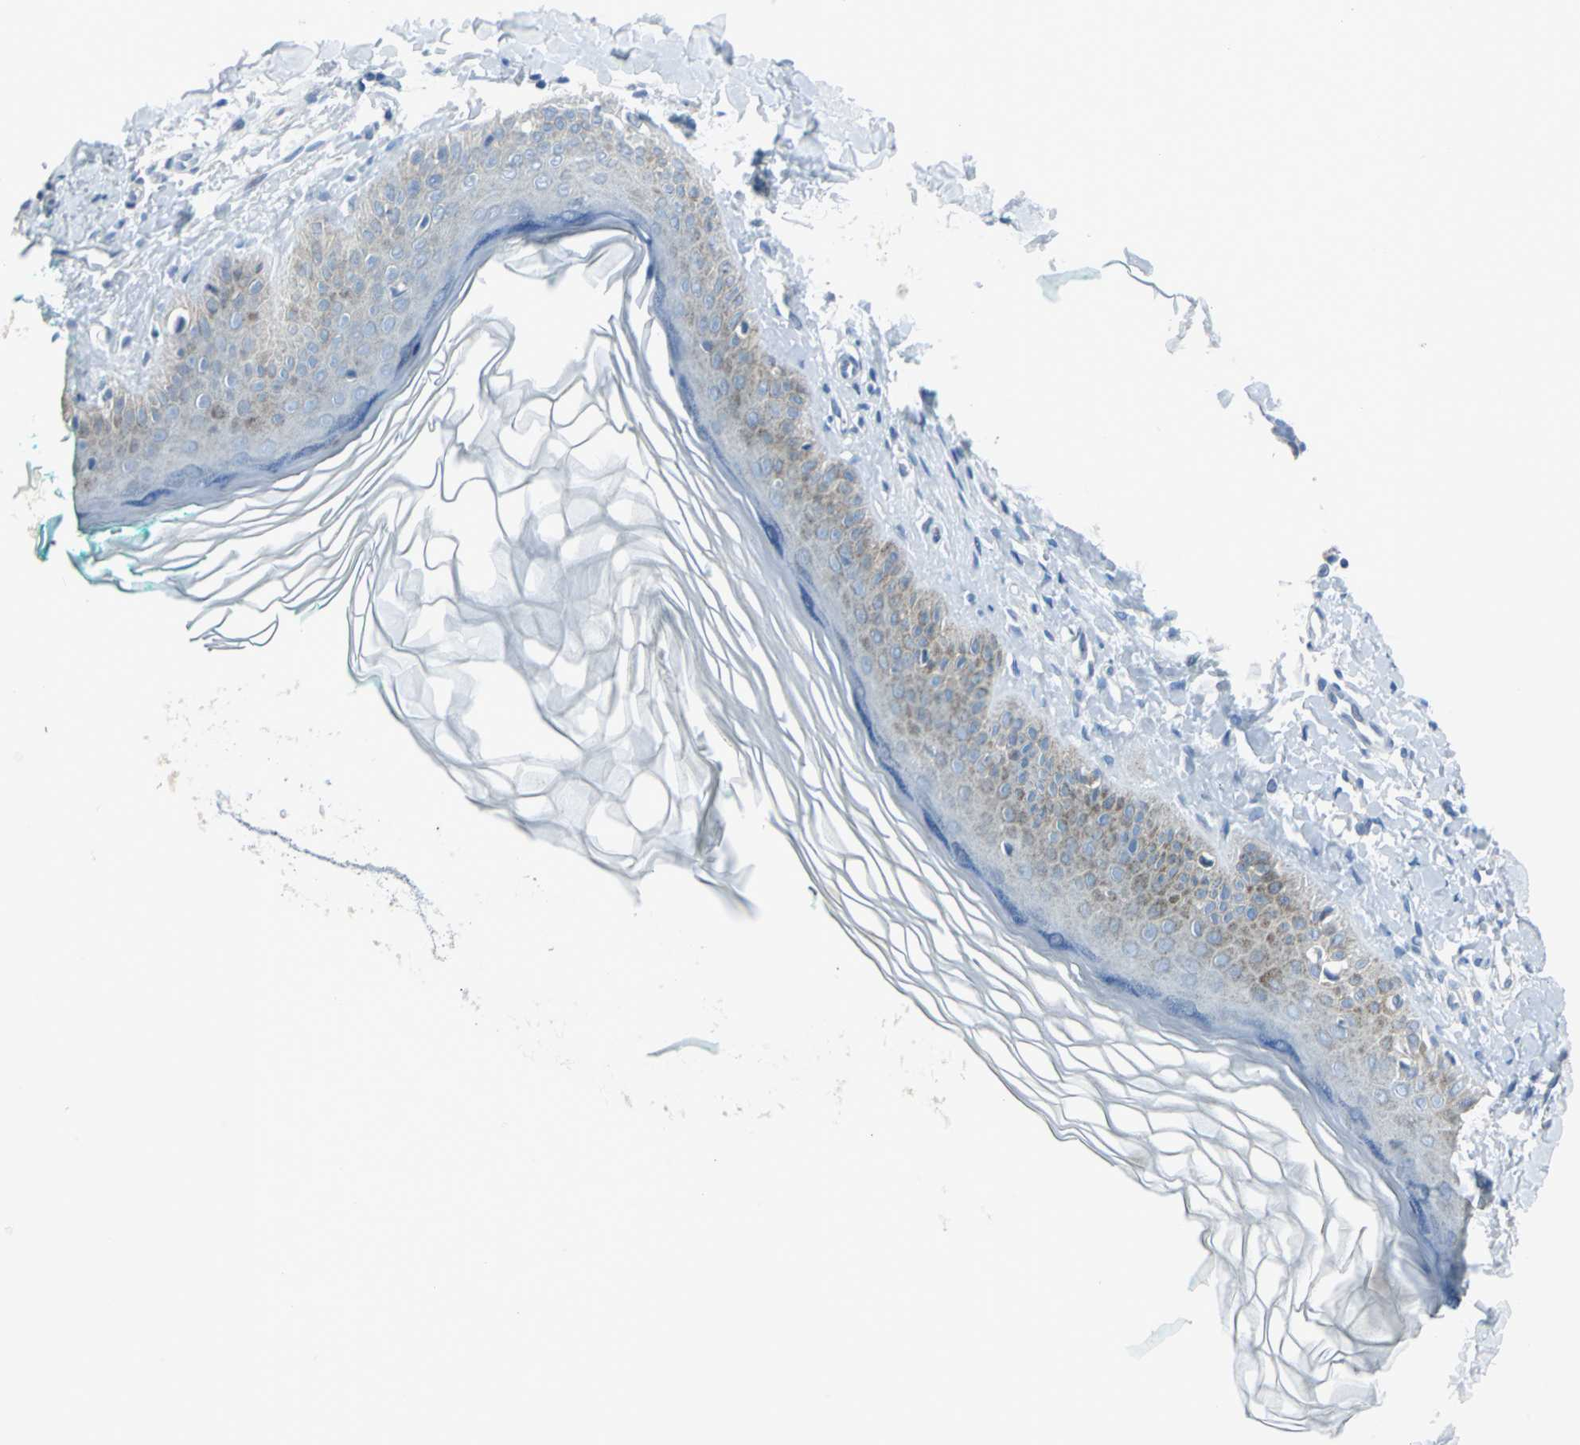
{"staining": {"intensity": "negative", "quantity": "none", "location": "none"}, "tissue": "skin", "cell_type": "Fibroblasts", "image_type": "normal", "snomed": [{"axis": "morphology", "description": "Normal tissue, NOS"}, {"axis": "topography", "description": "Skin"}], "caption": "This photomicrograph is of benign skin stained with IHC to label a protein in brown with the nuclei are counter-stained blue. There is no positivity in fibroblasts. (IHC, brightfield microscopy, high magnification).", "gene": "DNAI2", "patient": {"sex": "male", "age": 71}}